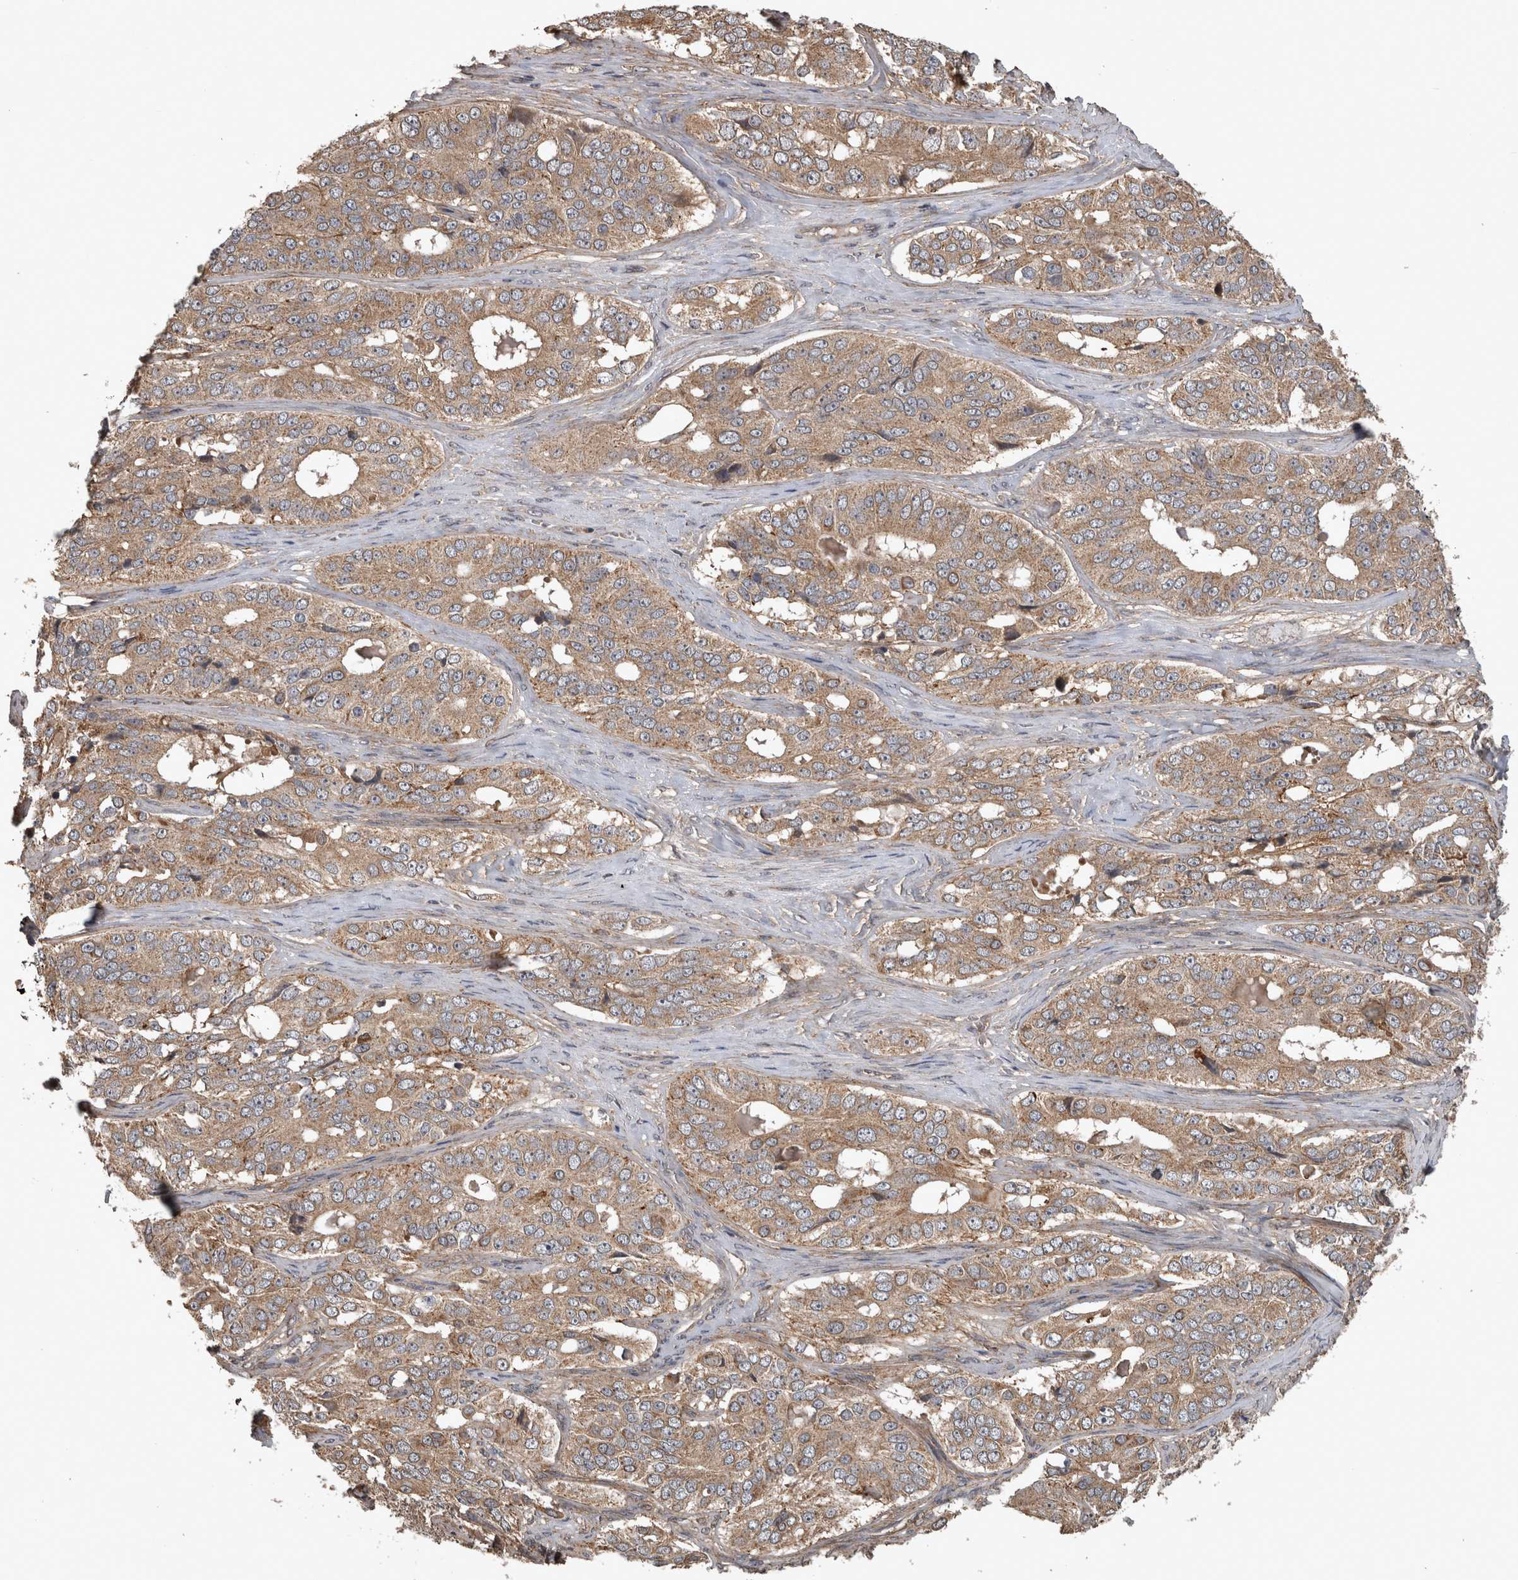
{"staining": {"intensity": "moderate", "quantity": ">75%", "location": "cytoplasmic/membranous"}, "tissue": "ovarian cancer", "cell_type": "Tumor cells", "image_type": "cancer", "snomed": [{"axis": "morphology", "description": "Carcinoma, endometroid"}, {"axis": "topography", "description": "Ovary"}], "caption": "Immunohistochemistry (IHC) of human ovarian cancer displays medium levels of moderate cytoplasmic/membranous expression in approximately >75% of tumor cells.", "gene": "TRMT61B", "patient": {"sex": "female", "age": 51}}